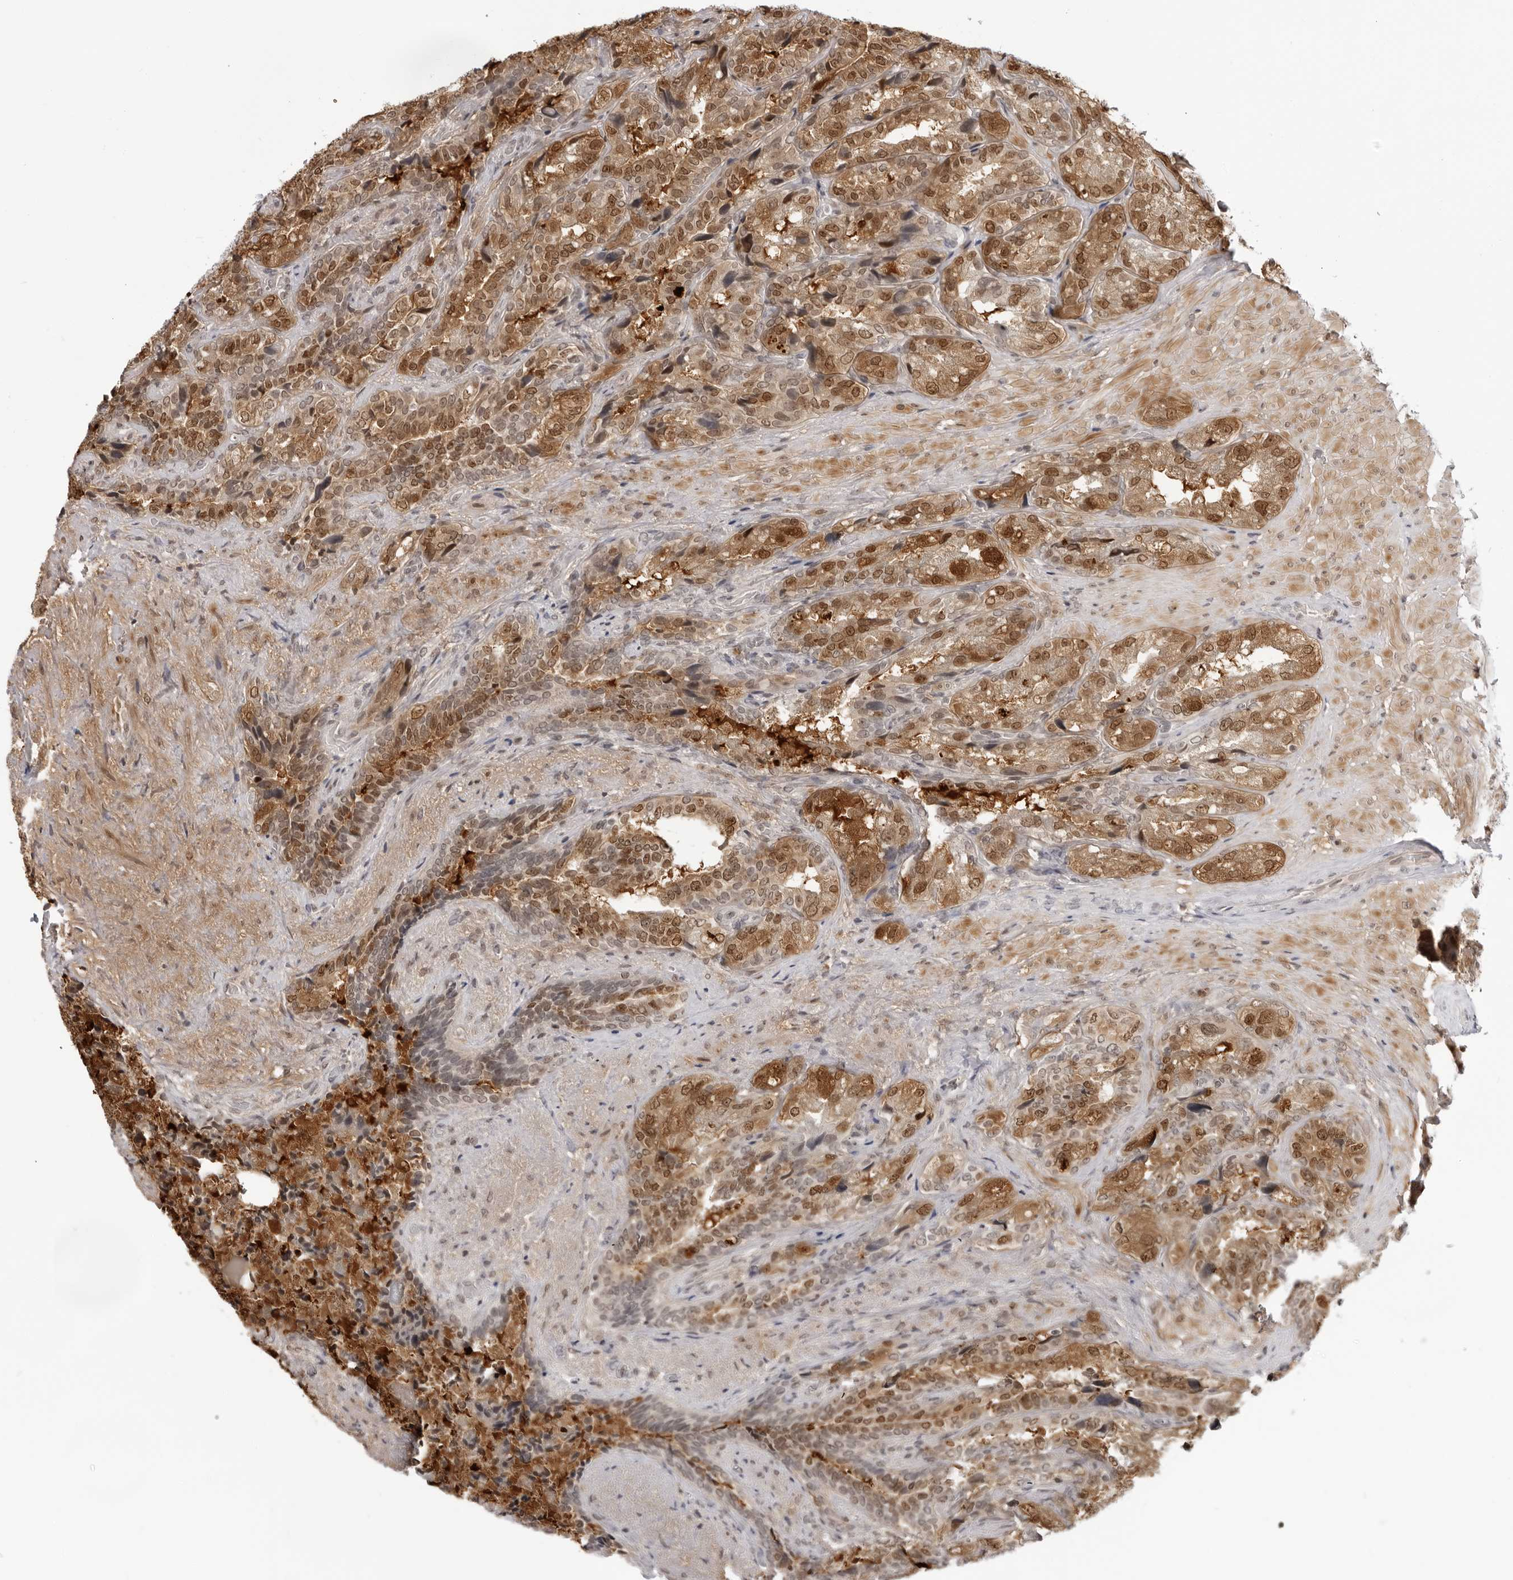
{"staining": {"intensity": "moderate", "quantity": ">75%", "location": "cytoplasmic/membranous,nuclear"}, "tissue": "seminal vesicle", "cell_type": "Glandular cells", "image_type": "normal", "snomed": [{"axis": "morphology", "description": "Normal tissue, NOS"}, {"axis": "topography", "description": "Seminal veicle"}, {"axis": "topography", "description": "Peripheral nerve tissue"}], "caption": "This histopathology image reveals benign seminal vesicle stained with IHC to label a protein in brown. The cytoplasmic/membranous,nuclear of glandular cells show moderate positivity for the protein. Nuclei are counter-stained blue.", "gene": "SRGAP2", "patient": {"sex": "male", "age": 63}}